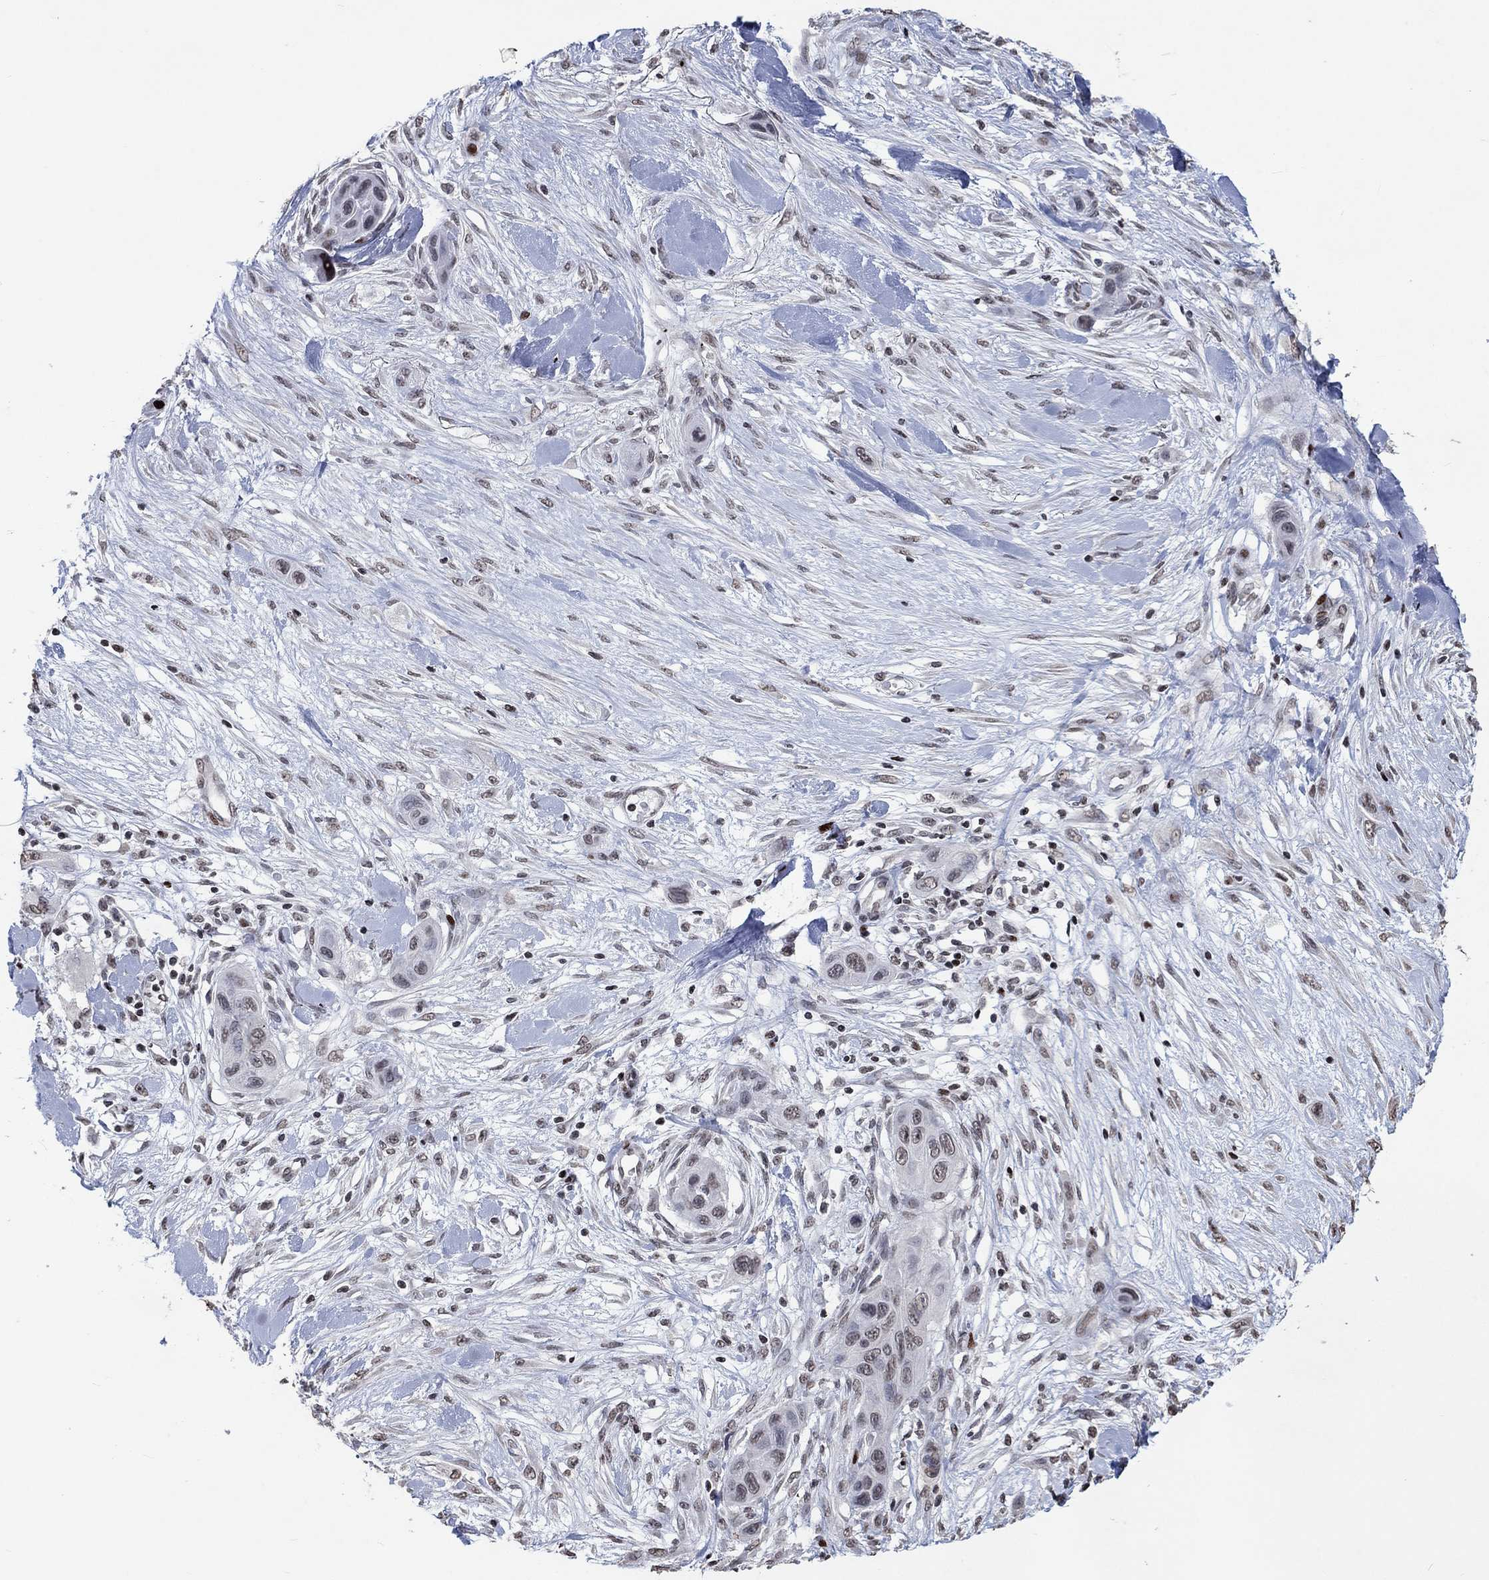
{"staining": {"intensity": "weak", "quantity": "<25%", "location": "nuclear"}, "tissue": "skin cancer", "cell_type": "Tumor cells", "image_type": "cancer", "snomed": [{"axis": "morphology", "description": "Squamous cell carcinoma, NOS"}, {"axis": "topography", "description": "Skin"}], "caption": "Human skin squamous cell carcinoma stained for a protein using immunohistochemistry (IHC) reveals no expression in tumor cells.", "gene": "SRSF3", "patient": {"sex": "male", "age": 79}}